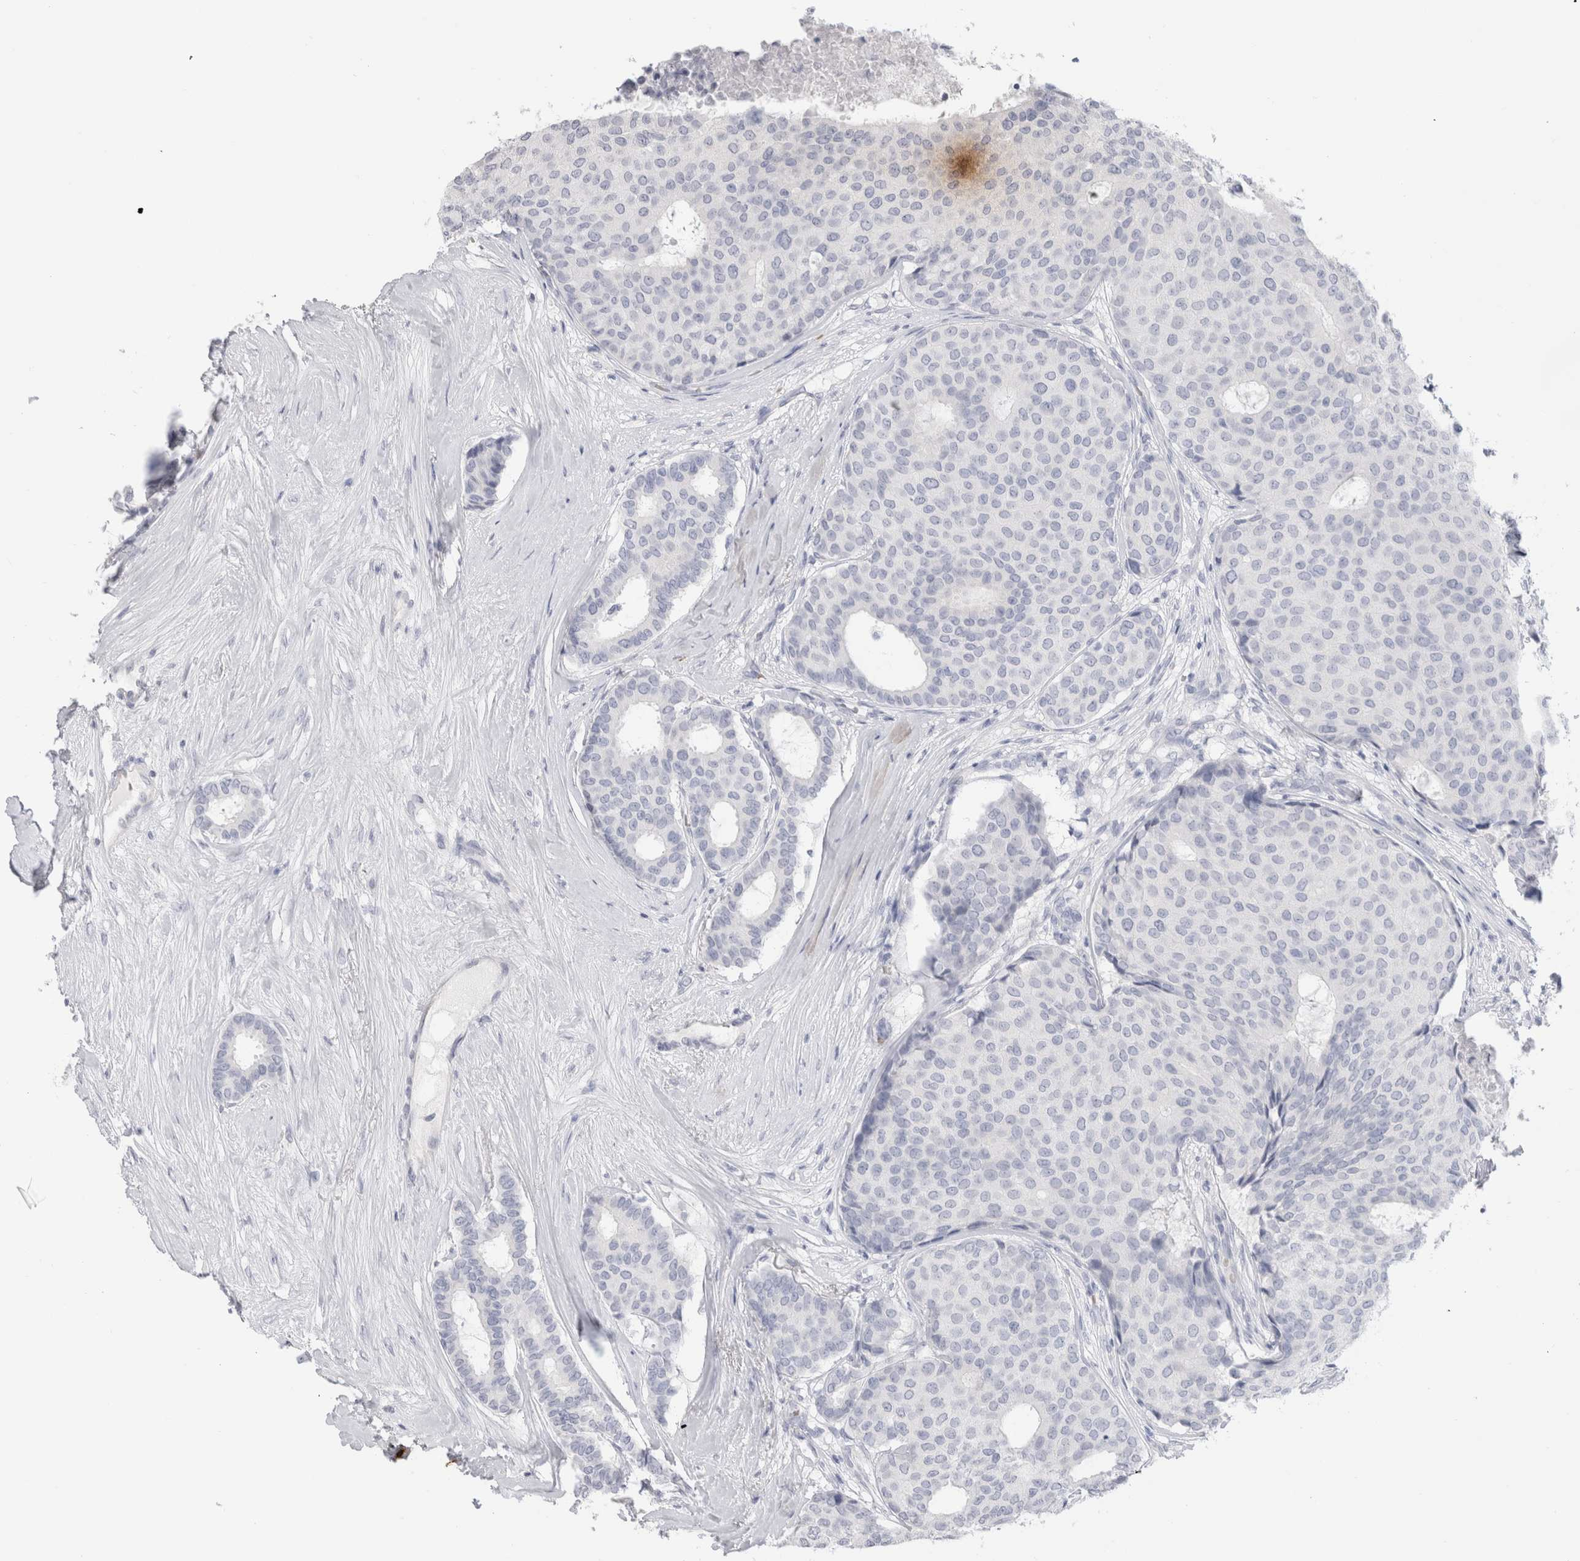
{"staining": {"intensity": "negative", "quantity": "none", "location": "none"}, "tissue": "breast cancer", "cell_type": "Tumor cells", "image_type": "cancer", "snomed": [{"axis": "morphology", "description": "Duct carcinoma"}, {"axis": "topography", "description": "Breast"}], "caption": "Photomicrograph shows no protein positivity in tumor cells of breast cancer (intraductal carcinoma) tissue.", "gene": "CD38", "patient": {"sex": "female", "age": 75}}